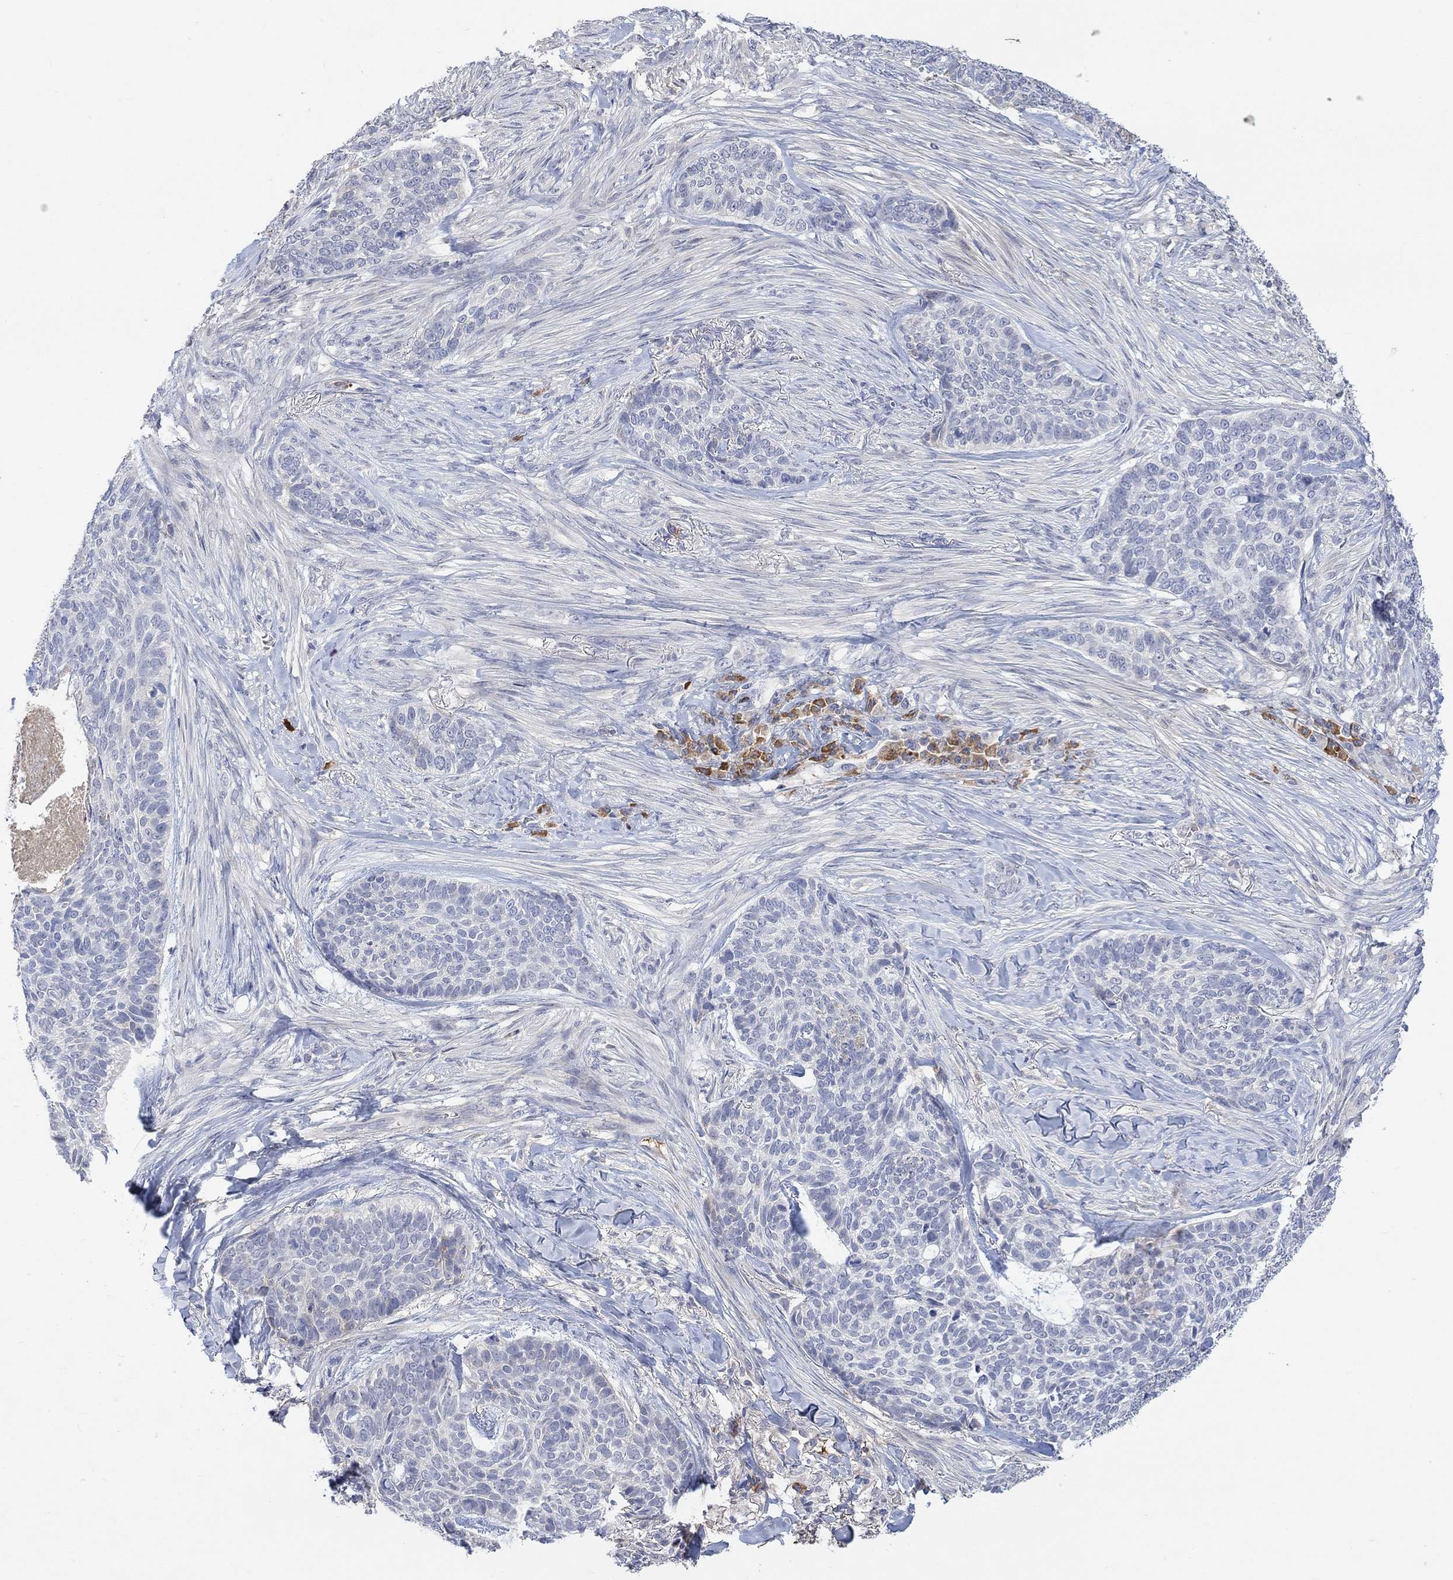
{"staining": {"intensity": "negative", "quantity": "none", "location": "none"}, "tissue": "skin cancer", "cell_type": "Tumor cells", "image_type": "cancer", "snomed": [{"axis": "morphology", "description": "Basal cell carcinoma"}, {"axis": "topography", "description": "Skin"}], "caption": "Immunohistochemistry (IHC) micrograph of basal cell carcinoma (skin) stained for a protein (brown), which reveals no staining in tumor cells.", "gene": "MSTN", "patient": {"sex": "female", "age": 69}}